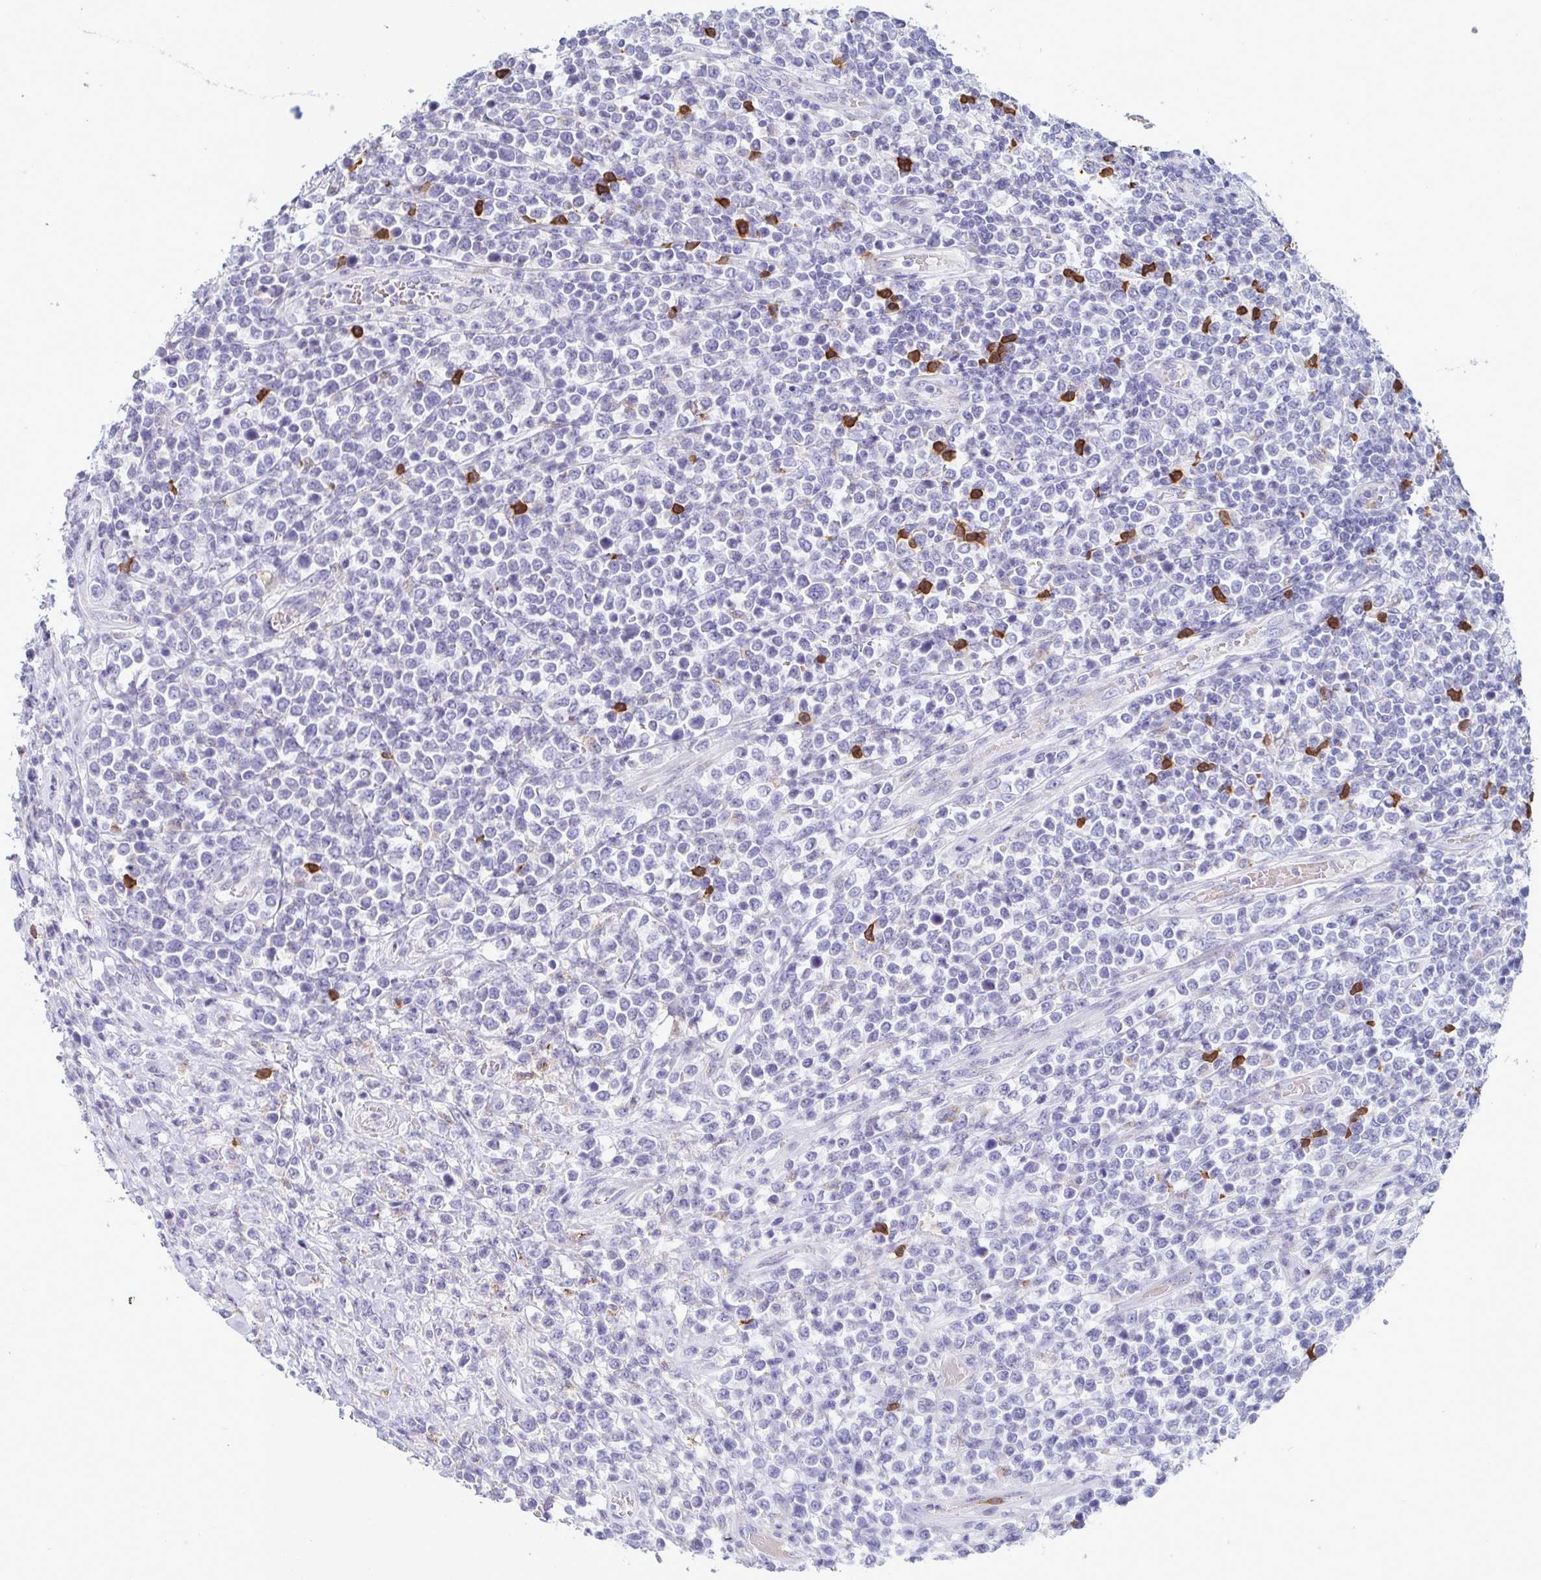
{"staining": {"intensity": "negative", "quantity": "none", "location": "none"}, "tissue": "lymphoma", "cell_type": "Tumor cells", "image_type": "cancer", "snomed": [{"axis": "morphology", "description": "Malignant lymphoma, non-Hodgkin's type, High grade"}, {"axis": "topography", "description": "Soft tissue"}], "caption": "DAB (3,3'-diaminobenzidine) immunohistochemical staining of human lymphoma demonstrates no significant staining in tumor cells. (Stains: DAB (3,3'-diaminobenzidine) IHC with hematoxylin counter stain, Microscopy: brightfield microscopy at high magnification).", "gene": "TAS2R38", "patient": {"sex": "female", "age": 56}}